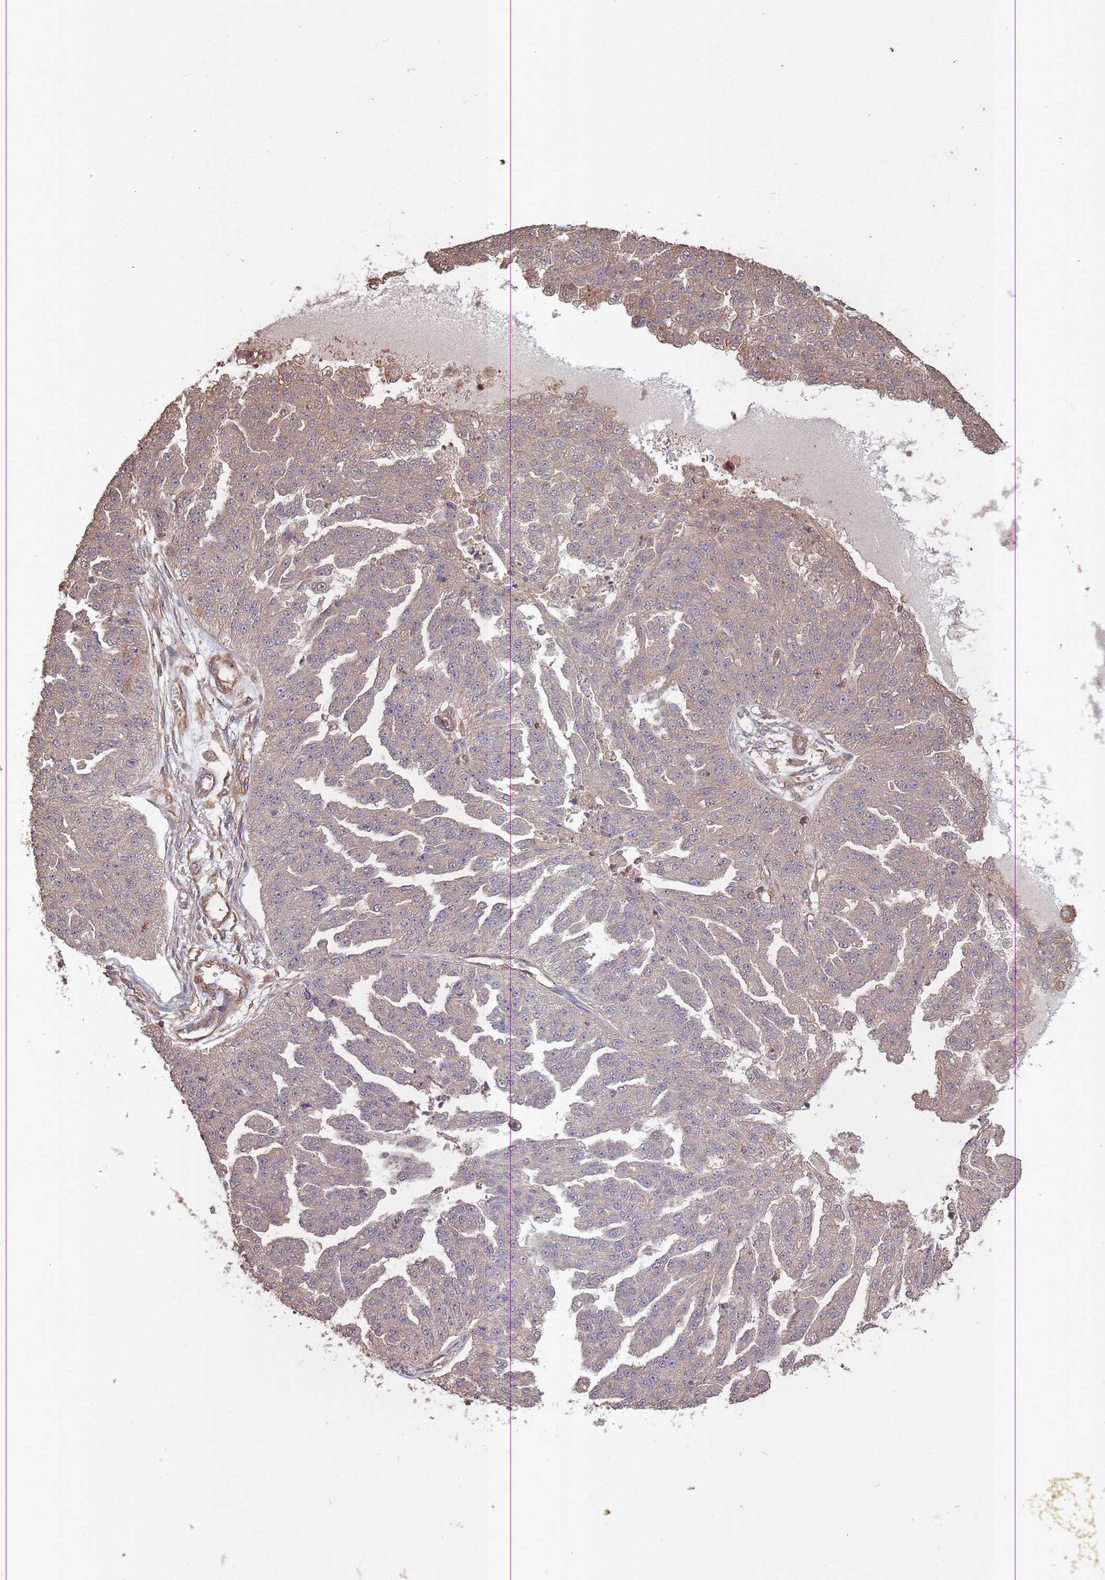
{"staining": {"intensity": "moderate", "quantity": "25%-75%", "location": "cytoplasmic/membranous"}, "tissue": "ovarian cancer", "cell_type": "Tumor cells", "image_type": "cancer", "snomed": [{"axis": "morphology", "description": "Cystadenocarcinoma, serous, NOS"}, {"axis": "topography", "description": "Ovary"}], "caption": "Protein staining of ovarian cancer tissue demonstrates moderate cytoplasmic/membranous positivity in approximately 25%-75% of tumor cells.", "gene": "ARMH3", "patient": {"sex": "female", "age": 58}}